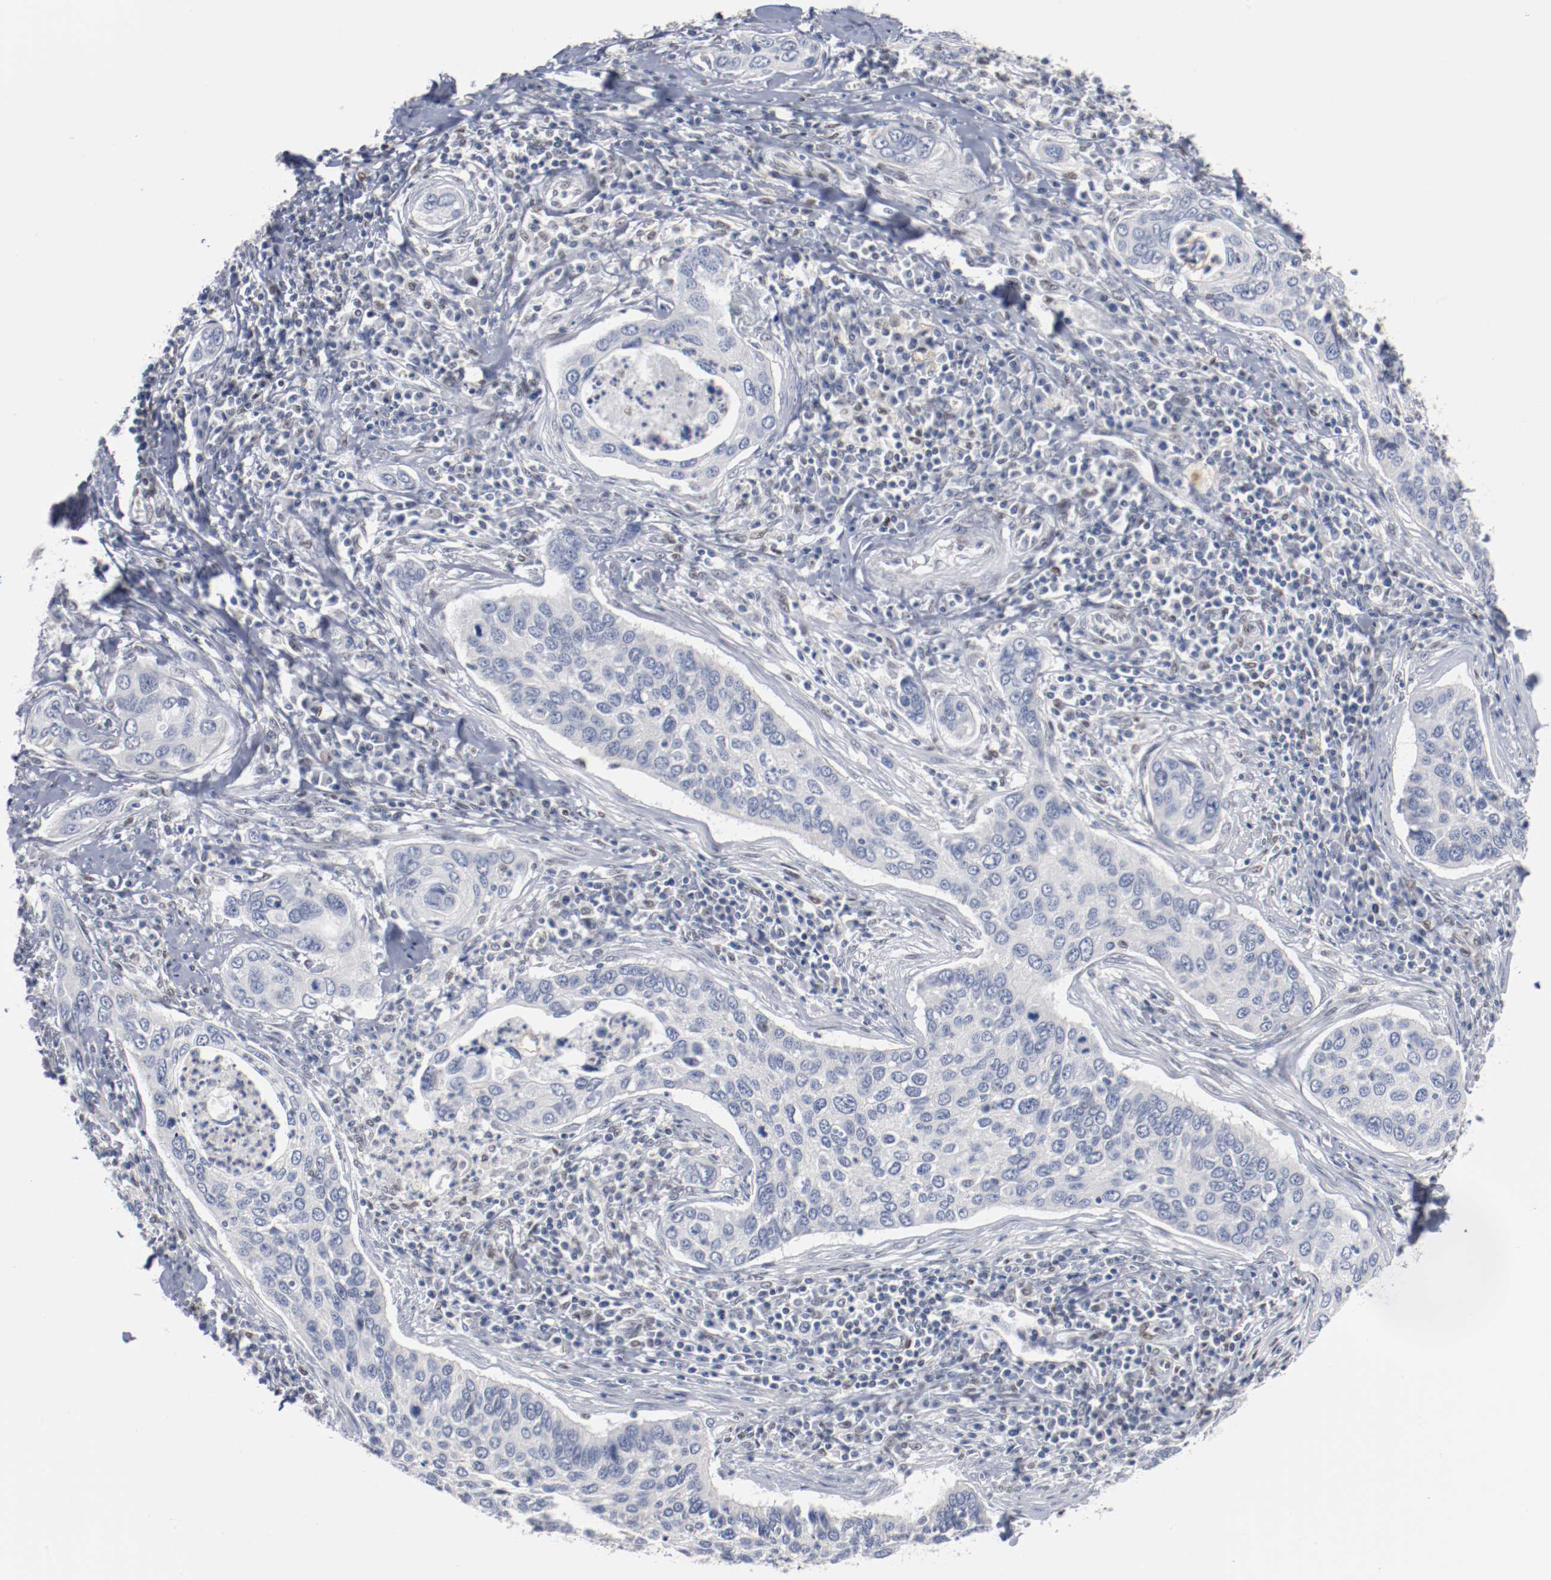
{"staining": {"intensity": "negative", "quantity": "none", "location": "none"}, "tissue": "cervical cancer", "cell_type": "Tumor cells", "image_type": "cancer", "snomed": [{"axis": "morphology", "description": "Squamous cell carcinoma, NOS"}, {"axis": "topography", "description": "Cervix"}], "caption": "DAB immunohistochemical staining of human cervical squamous cell carcinoma displays no significant positivity in tumor cells.", "gene": "ZEB2", "patient": {"sex": "female", "age": 53}}